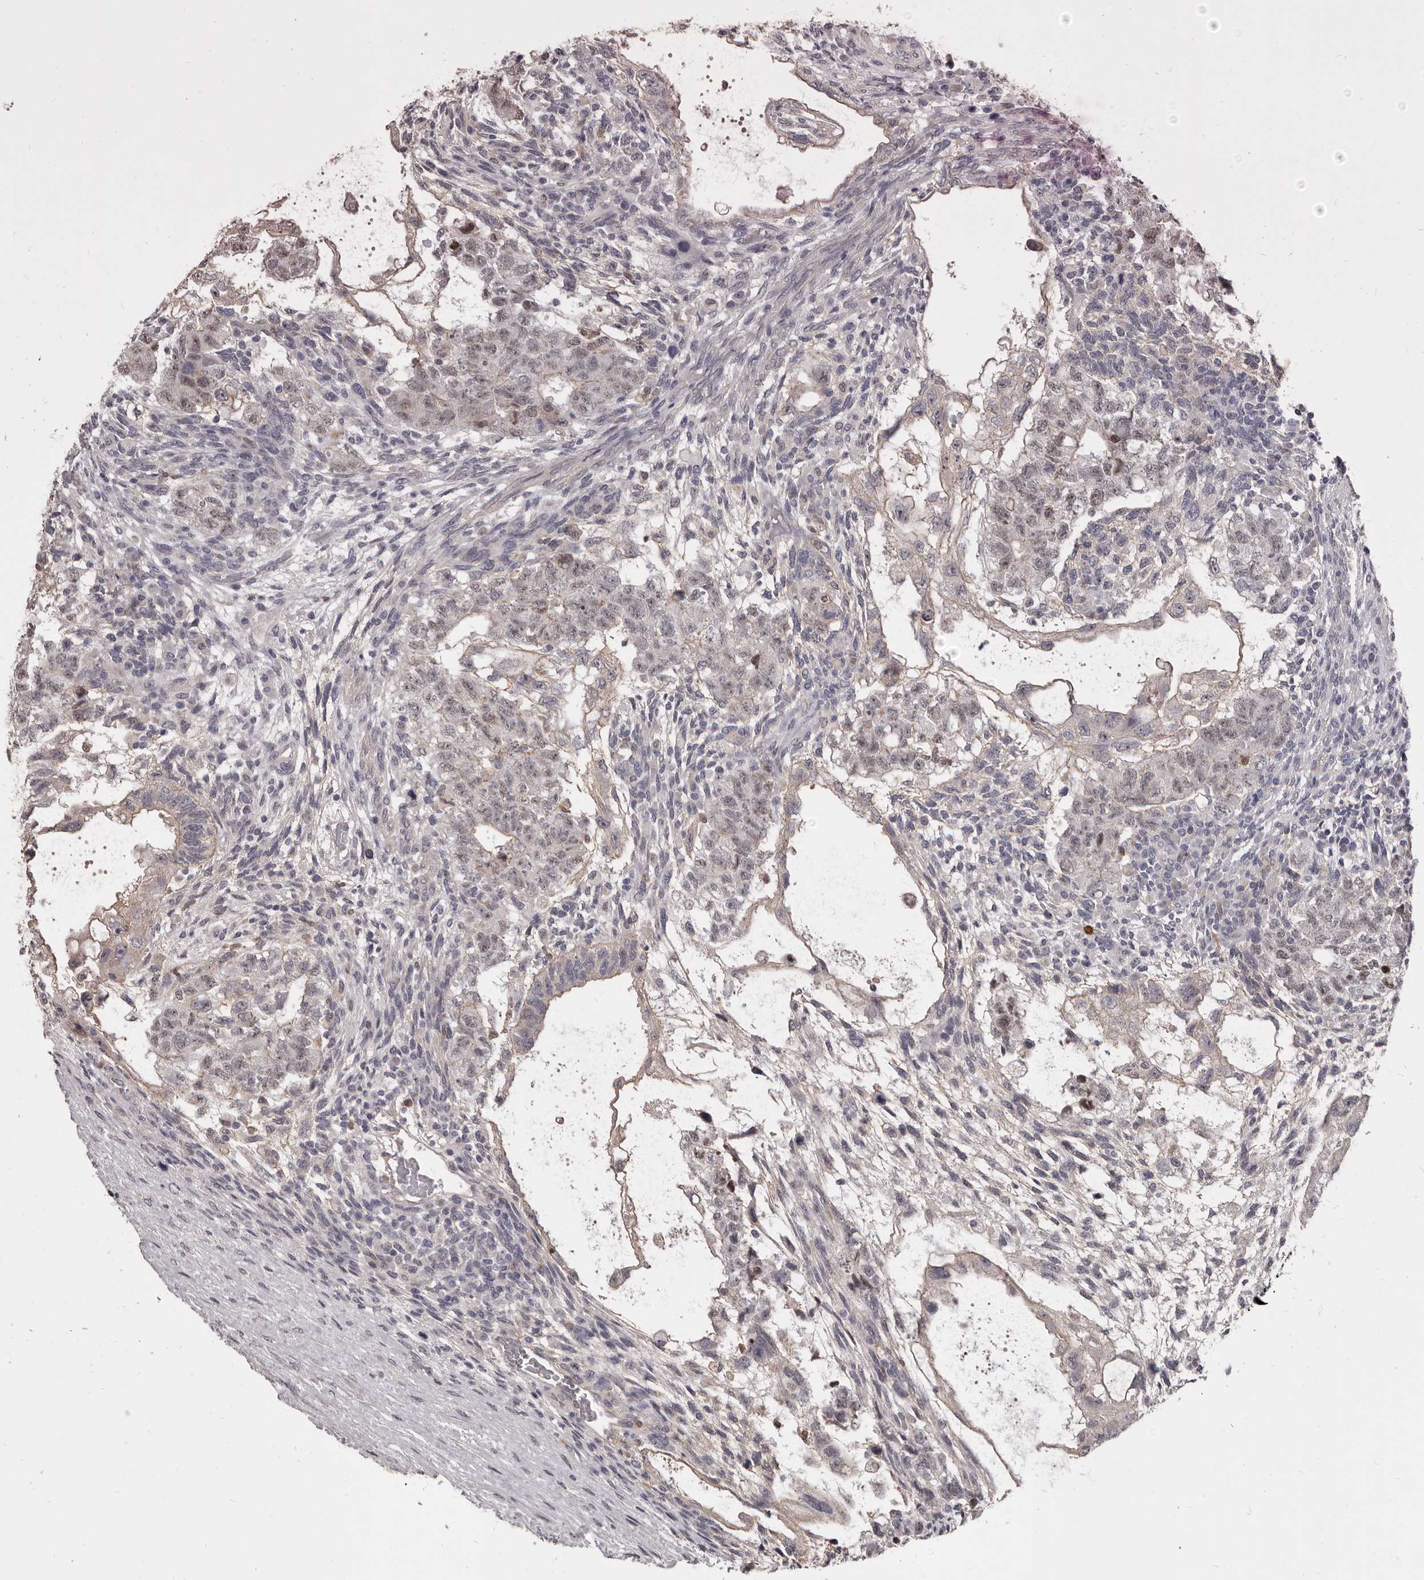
{"staining": {"intensity": "weak", "quantity": "25%-75%", "location": "nuclear"}, "tissue": "testis cancer", "cell_type": "Tumor cells", "image_type": "cancer", "snomed": [{"axis": "morphology", "description": "Normal tissue, NOS"}, {"axis": "morphology", "description": "Carcinoma, Embryonal, NOS"}, {"axis": "topography", "description": "Testis"}], "caption": "DAB immunohistochemical staining of testis cancer demonstrates weak nuclear protein positivity in approximately 25%-75% of tumor cells.", "gene": "GPR157", "patient": {"sex": "male", "age": 36}}